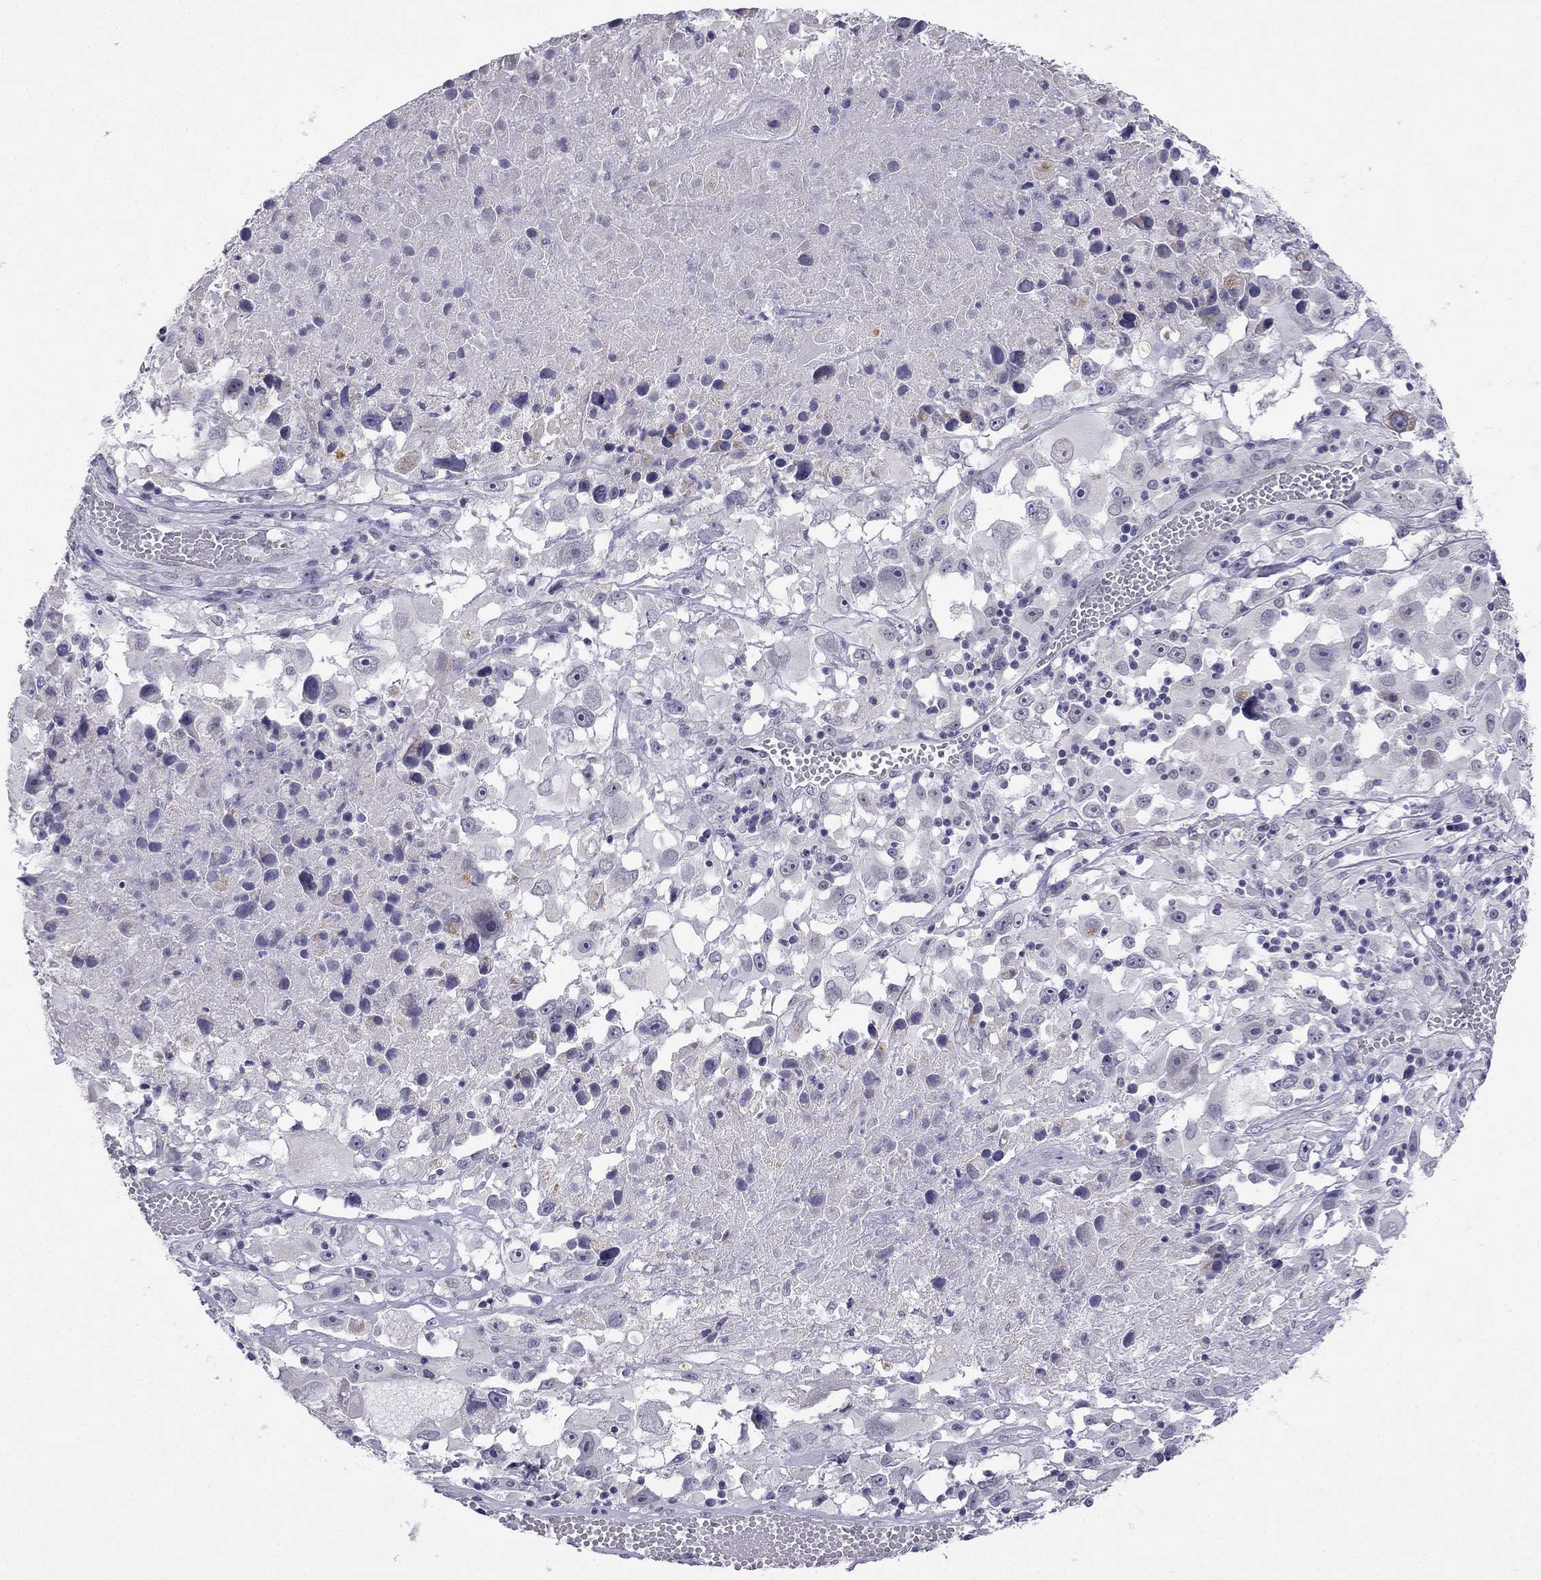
{"staining": {"intensity": "negative", "quantity": "none", "location": "none"}, "tissue": "melanoma", "cell_type": "Tumor cells", "image_type": "cancer", "snomed": [{"axis": "morphology", "description": "Malignant melanoma, Metastatic site"}, {"axis": "topography", "description": "Soft tissue"}], "caption": "There is no significant positivity in tumor cells of malignant melanoma (metastatic site).", "gene": "C5orf49", "patient": {"sex": "male", "age": 50}}